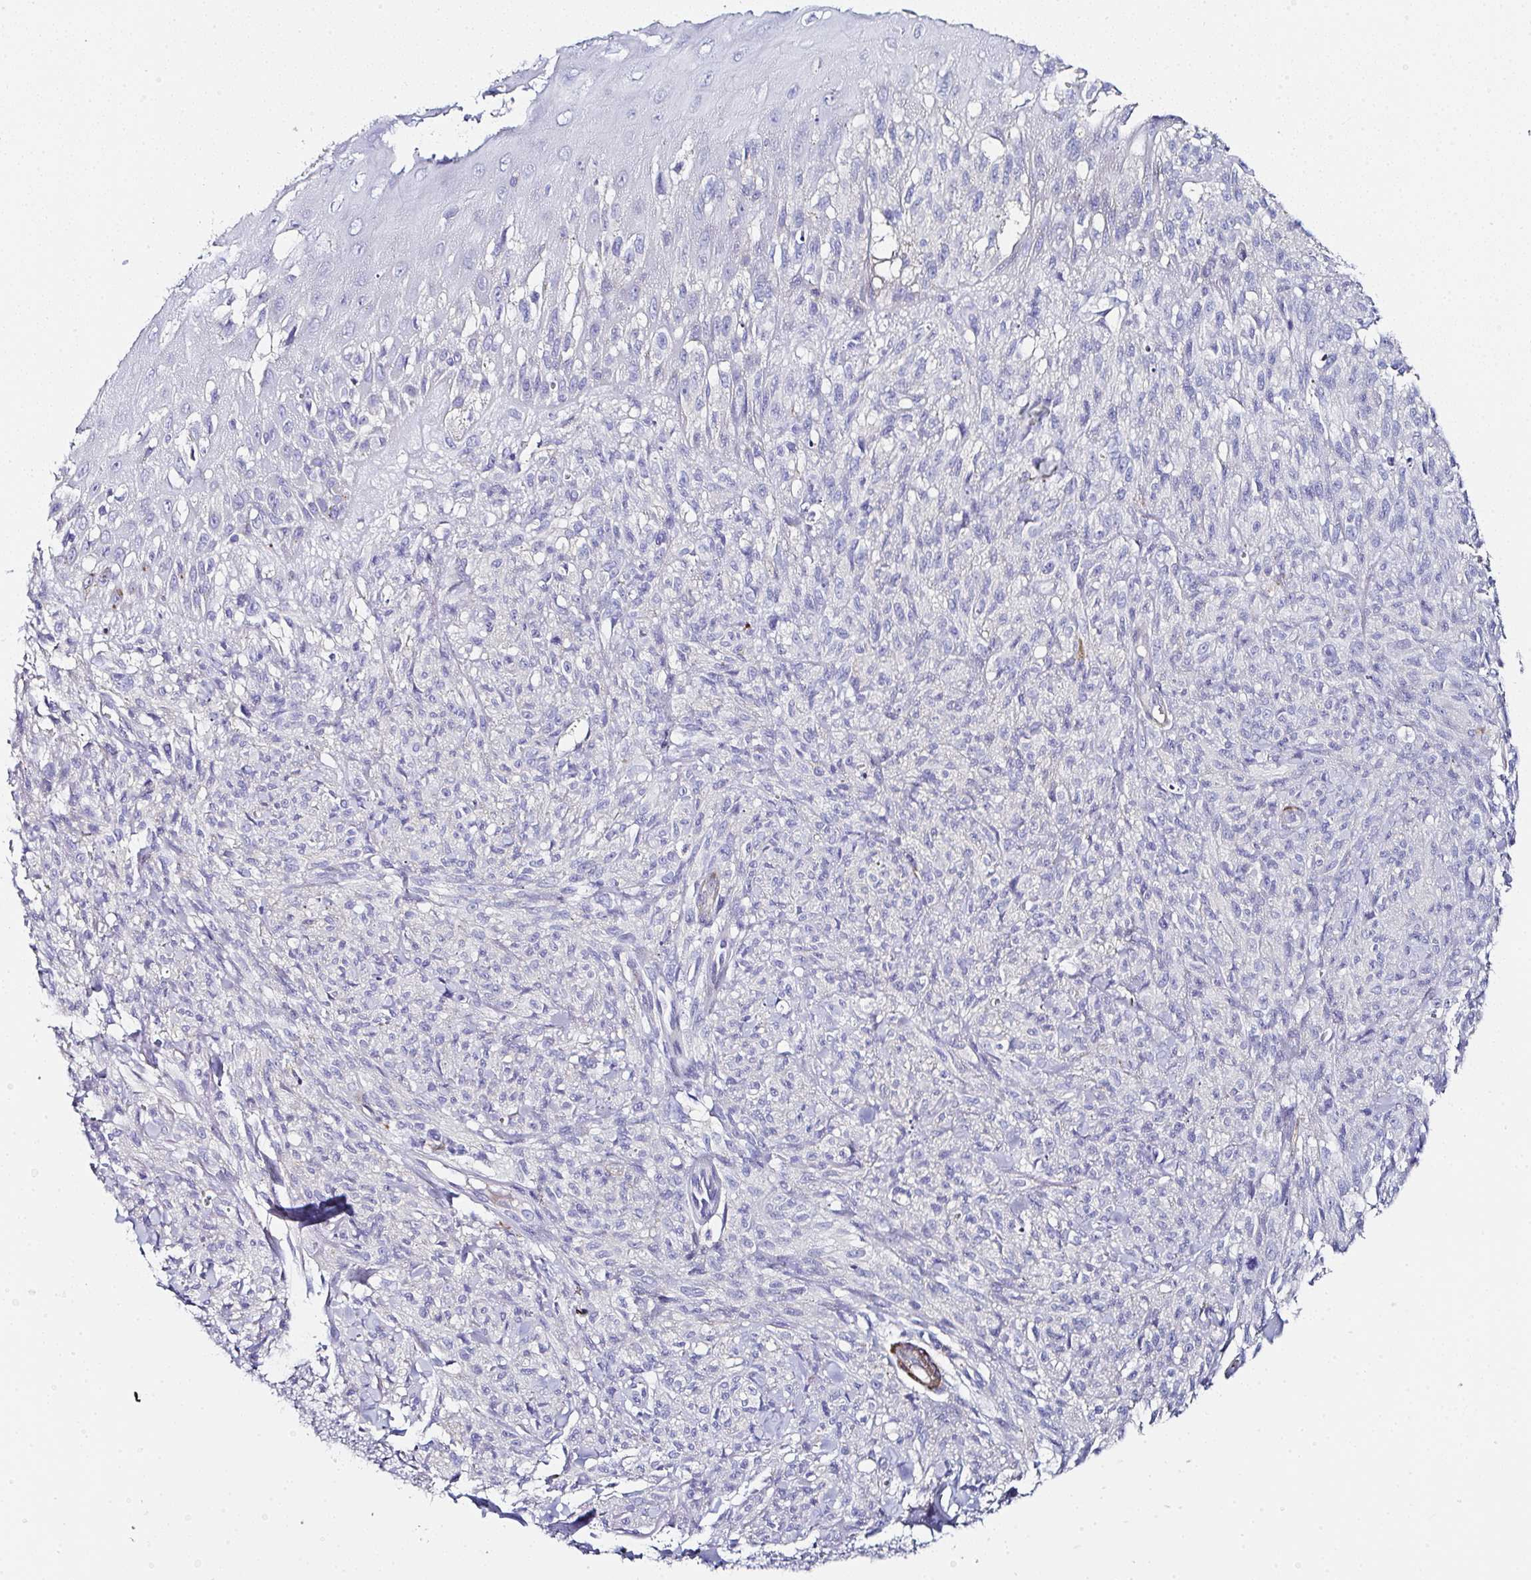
{"staining": {"intensity": "negative", "quantity": "none", "location": "none"}, "tissue": "melanoma", "cell_type": "Tumor cells", "image_type": "cancer", "snomed": [{"axis": "morphology", "description": "Malignant melanoma, NOS"}, {"axis": "topography", "description": "Skin of upper arm"}], "caption": "This is a histopathology image of IHC staining of malignant melanoma, which shows no positivity in tumor cells.", "gene": "PPFIA4", "patient": {"sex": "female", "age": 65}}